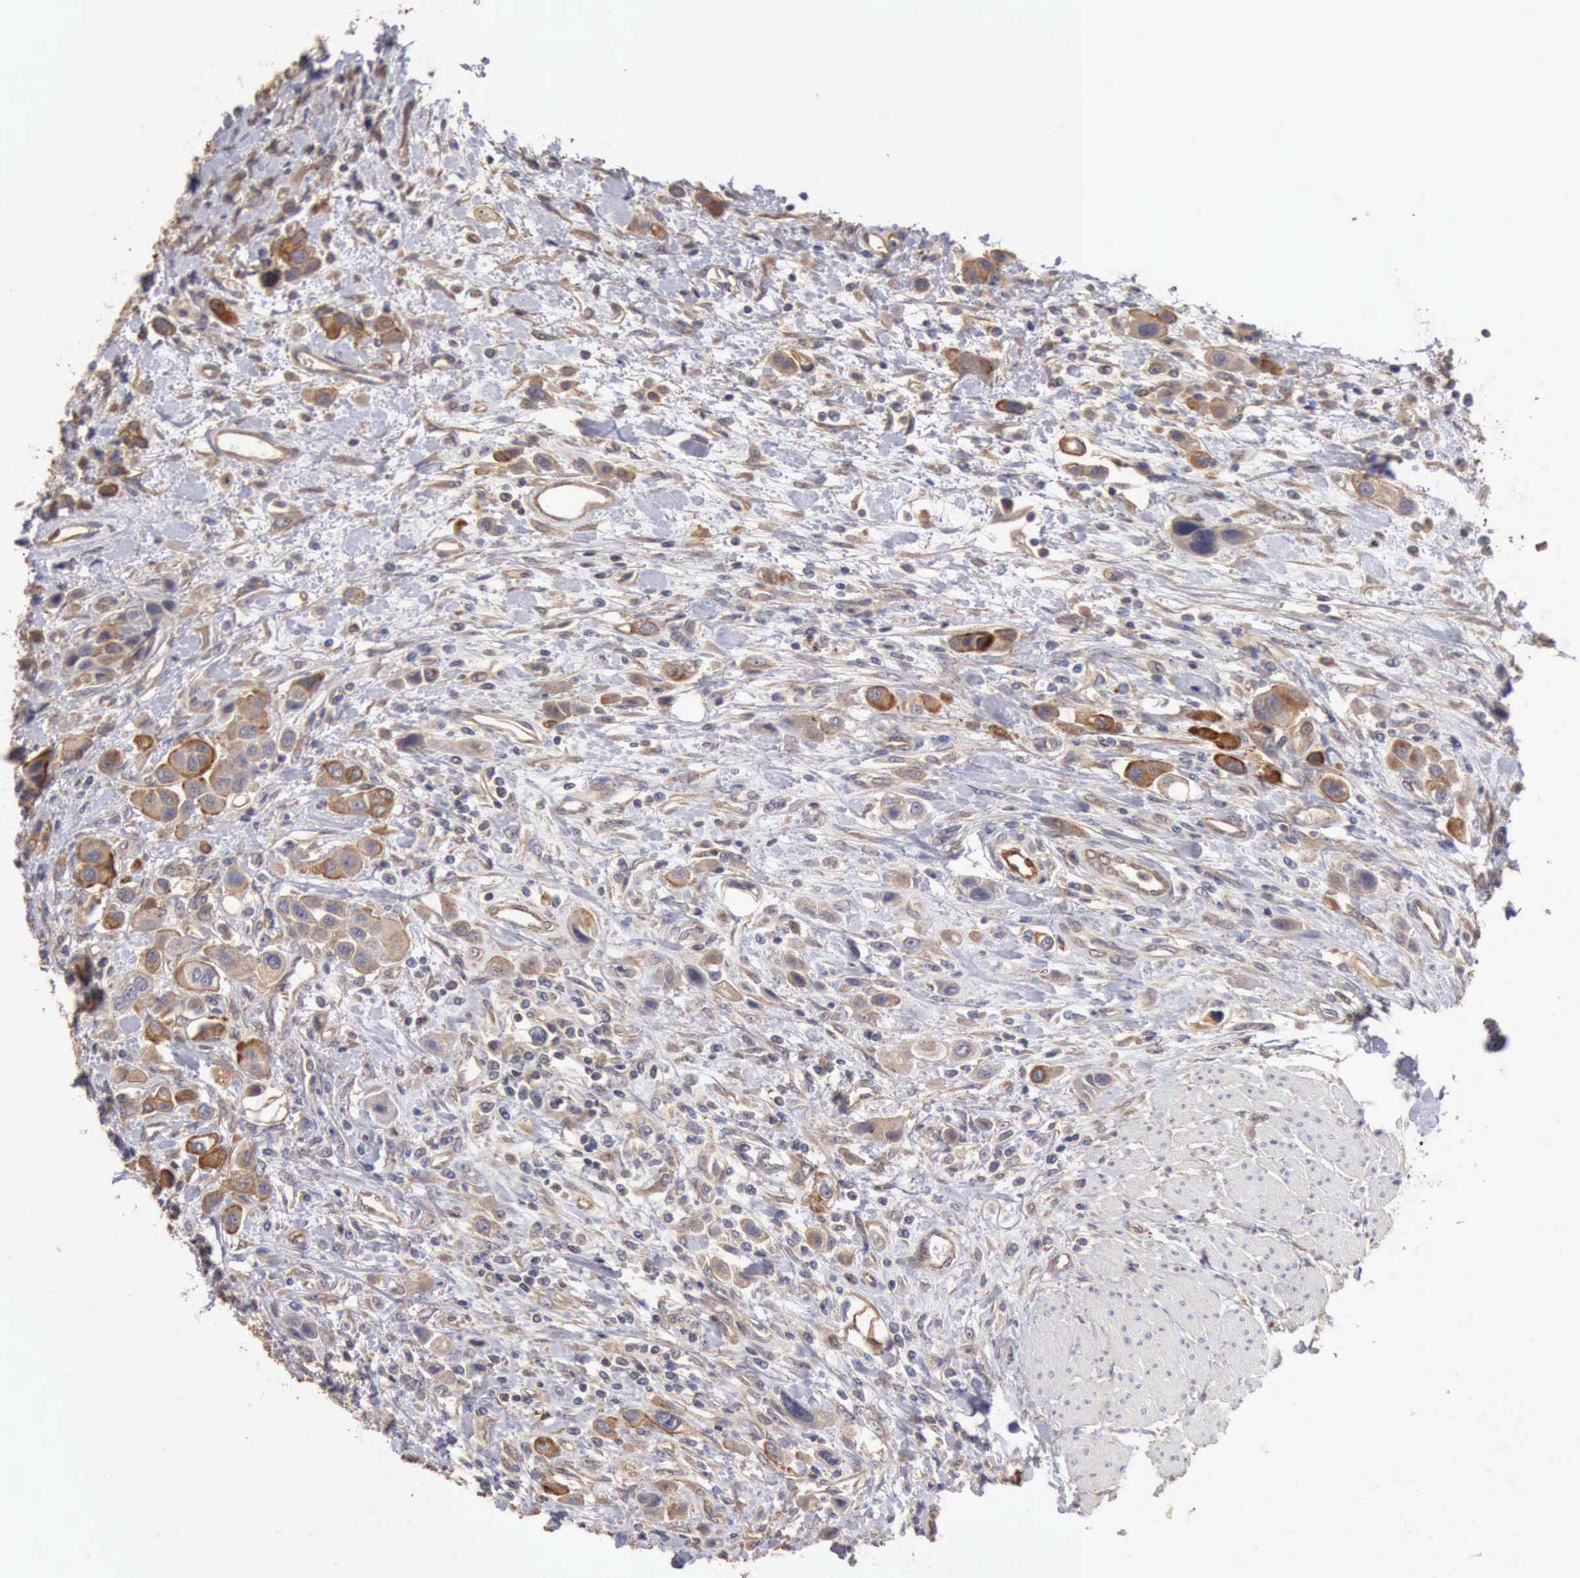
{"staining": {"intensity": "weak", "quantity": "<25%", "location": "cytoplasmic/membranous"}, "tissue": "urothelial cancer", "cell_type": "Tumor cells", "image_type": "cancer", "snomed": [{"axis": "morphology", "description": "Urothelial carcinoma, High grade"}, {"axis": "topography", "description": "Urinary bladder"}], "caption": "Tumor cells show no significant protein positivity in urothelial cancer.", "gene": "BMX", "patient": {"sex": "male", "age": 50}}